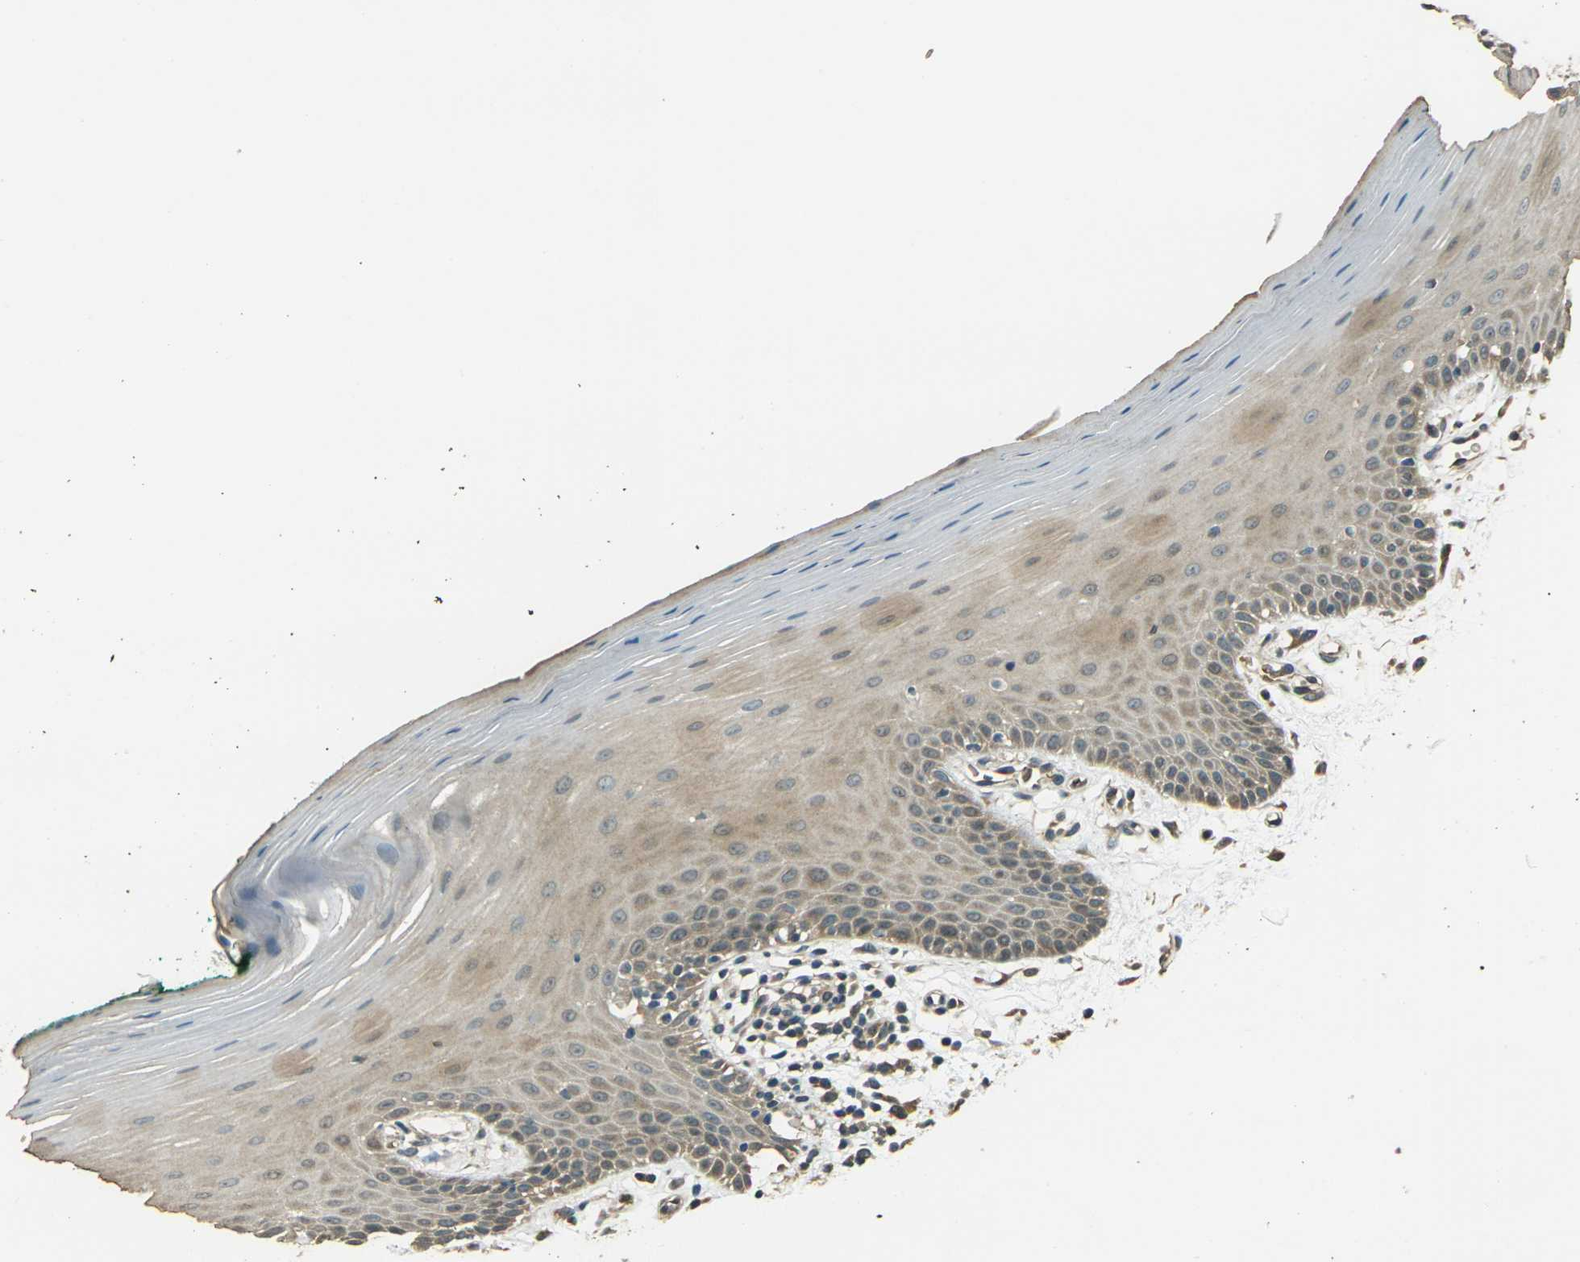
{"staining": {"intensity": "weak", "quantity": ">75%", "location": "cytoplasmic/membranous"}, "tissue": "oral mucosa", "cell_type": "Squamous epithelial cells", "image_type": "normal", "snomed": [{"axis": "morphology", "description": "Normal tissue, NOS"}, {"axis": "topography", "description": "Skeletal muscle"}, {"axis": "topography", "description": "Oral tissue"}], "caption": "Protein staining of unremarkable oral mucosa displays weak cytoplasmic/membranous positivity in about >75% of squamous epithelial cells. Nuclei are stained in blue.", "gene": "TOR1A", "patient": {"sex": "male", "age": 58}}